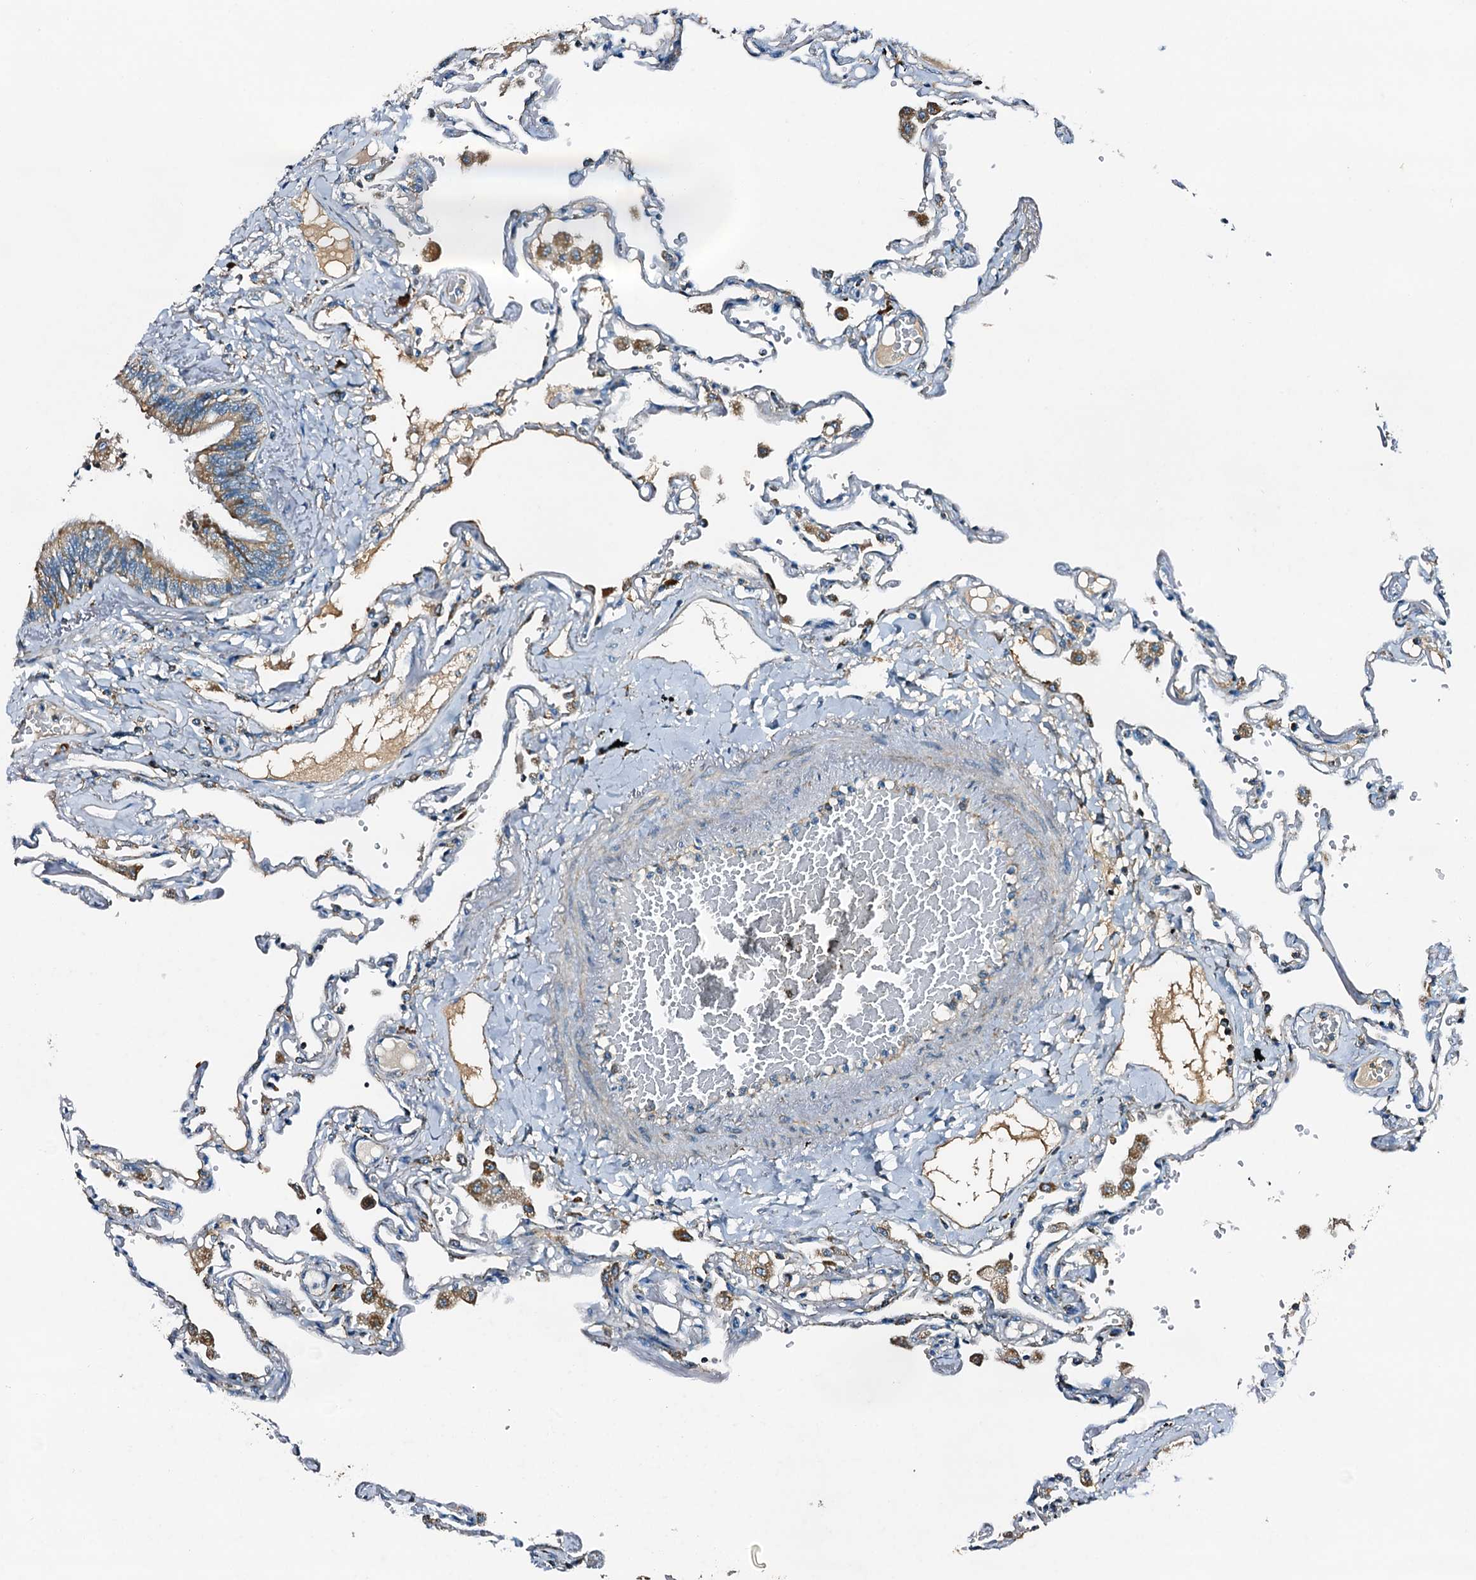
{"staining": {"intensity": "negative", "quantity": "none", "location": "none"}, "tissue": "lung", "cell_type": "Alveolar cells", "image_type": "normal", "snomed": [{"axis": "morphology", "description": "Normal tissue, NOS"}, {"axis": "topography", "description": "Lung"}], "caption": "DAB immunohistochemical staining of benign lung exhibits no significant staining in alveolar cells.", "gene": "POC1A", "patient": {"sex": "female", "age": 67}}